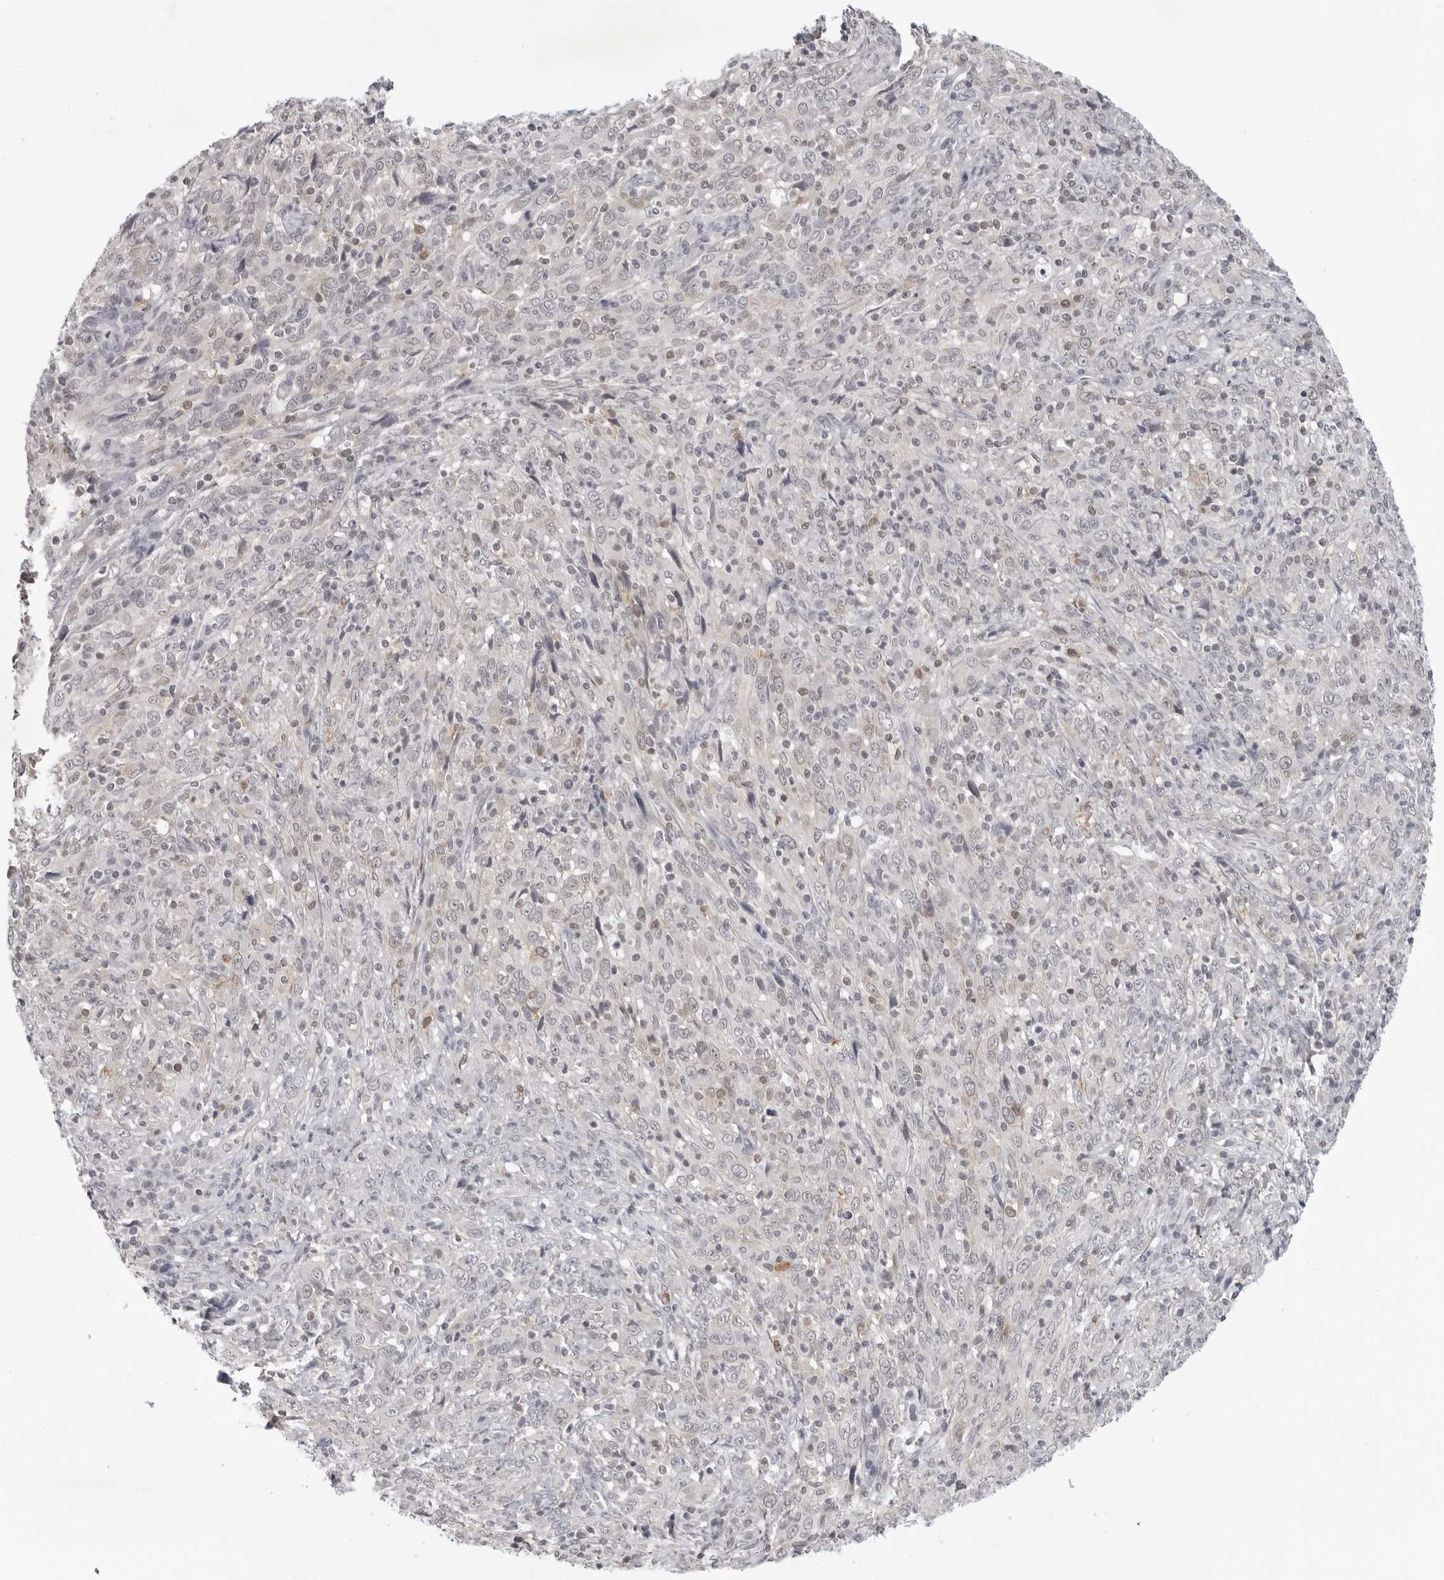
{"staining": {"intensity": "negative", "quantity": "none", "location": "none"}, "tissue": "cervical cancer", "cell_type": "Tumor cells", "image_type": "cancer", "snomed": [{"axis": "morphology", "description": "Squamous cell carcinoma, NOS"}, {"axis": "topography", "description": "Cervix"}], "caption": "Human cervical cancer (squamous cell carcinoma) stained for a protein using immunohistochemistry (IHC) displays no positivity in tumor cells.", "gene": "RRM1", "patient": {"sex": "female", "age": 46}}